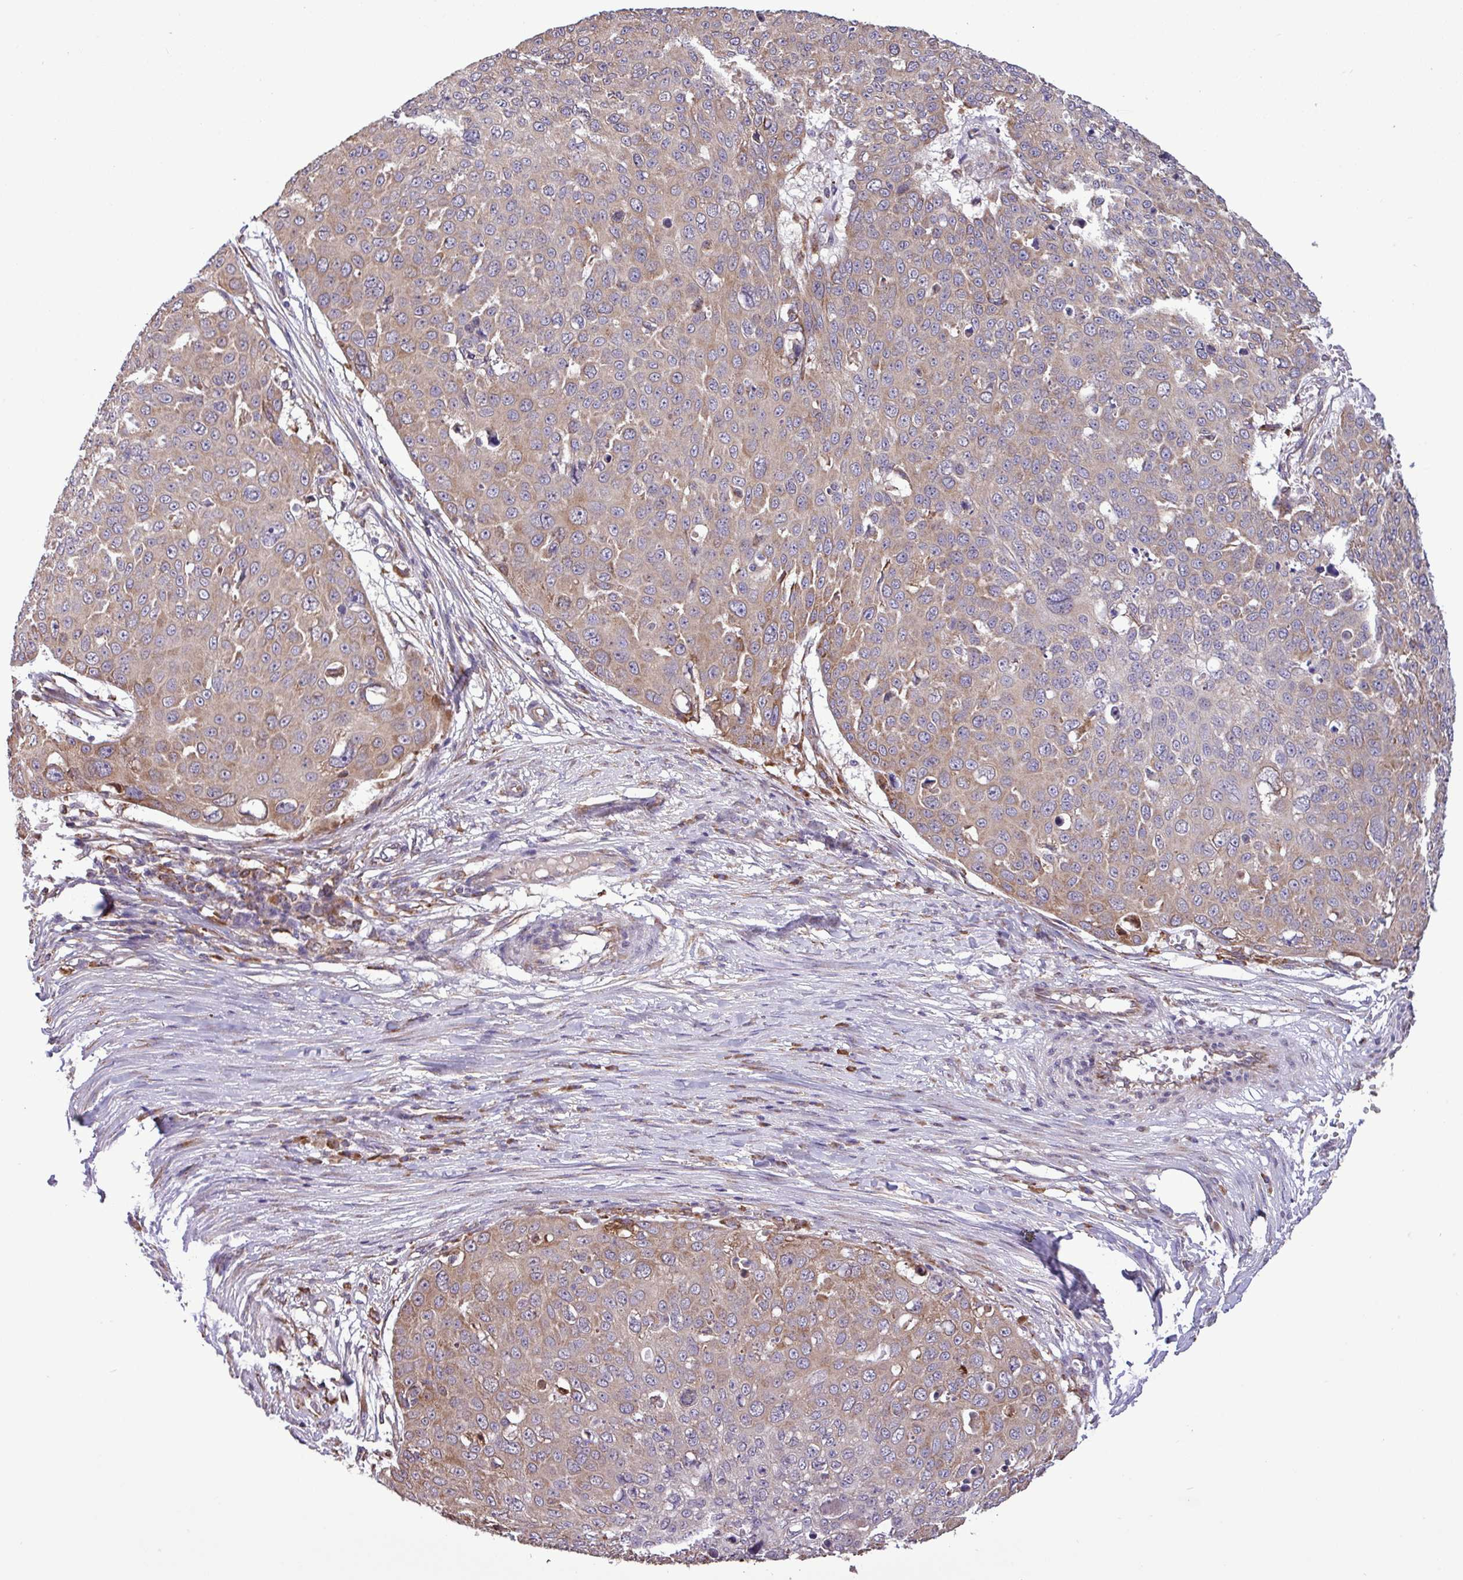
{"staining": {"intensity": "moderate", "quantity": "25%-75%", "location": "cytoplasmic/membranous"}, "tissue": "skin cancer", "cell_type": "Tumor cells", "image_type": "cancer", "snomed": [{"axis": "morphology", "description": "Squamous cell carcinoma, NOS"}, {"axis": "topography", "description": "Skin"}], "caption": "A brown stain labels moderate cytoplasmic/membranous positivity of a protein in human skin cancer tumor cells.", "gene": "MEGF6", "patient": {"sex": "male", "age": 71}}